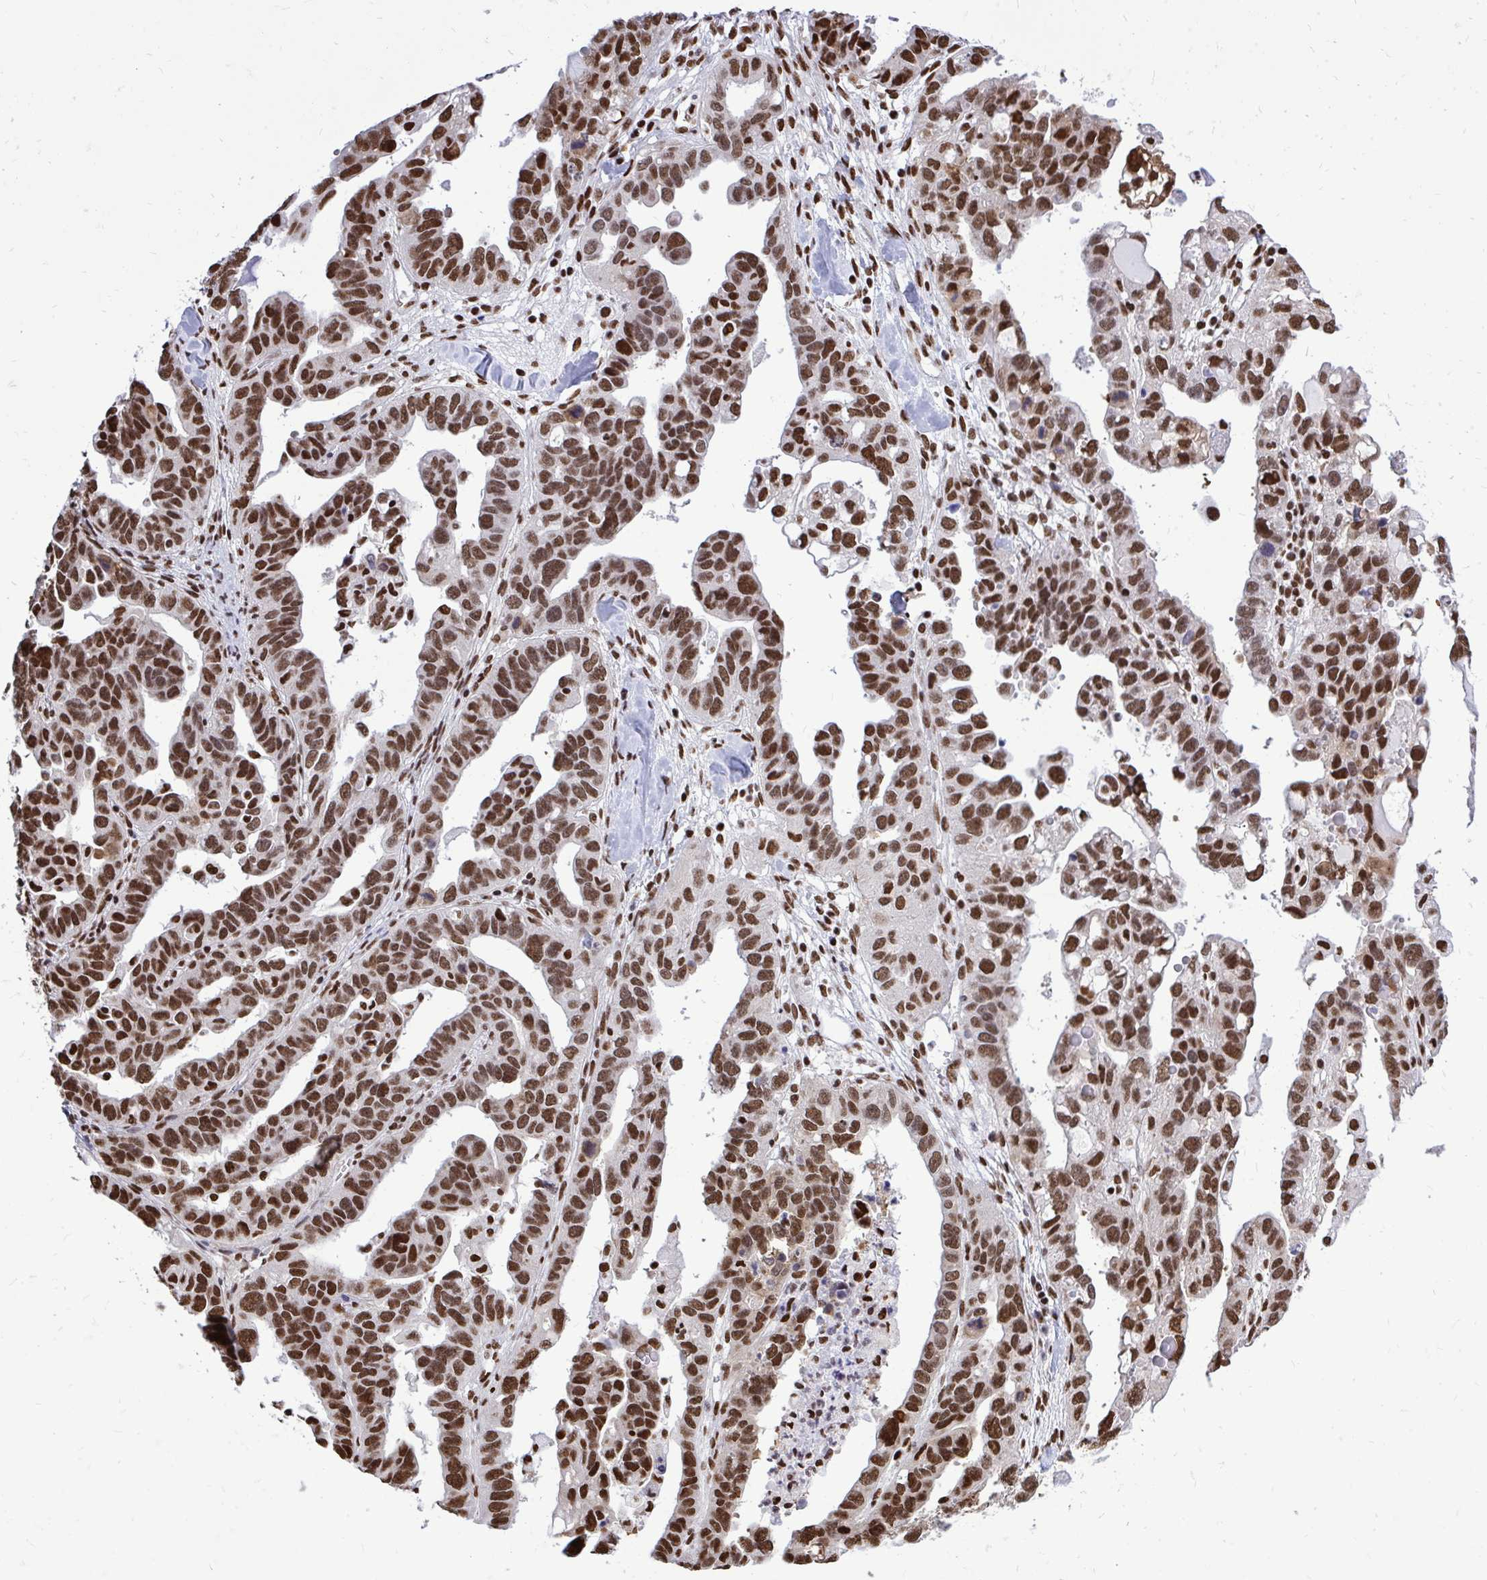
{"staining": {"intensity": "strong", "quantity": ">75%", "location": "nuclear"}, "tissue": "ovarian cancer", "cell_type": "Tumor cells", "image_type": "cancer", "snomed": [{"axis": "morphology", "description": "Cystadenocarcinoma, serous, NOS"}, {"axis": "topography", "description": "Ovary"}], "caption": "A photomicrograph of ovarian cancer (serous cystadenocarcinoma) stained for a protein demonstrates strong nuclear brown staining in tumor cells.", "gene": "TBL1Y", "patient": {"sex": "female", "age": 69}}